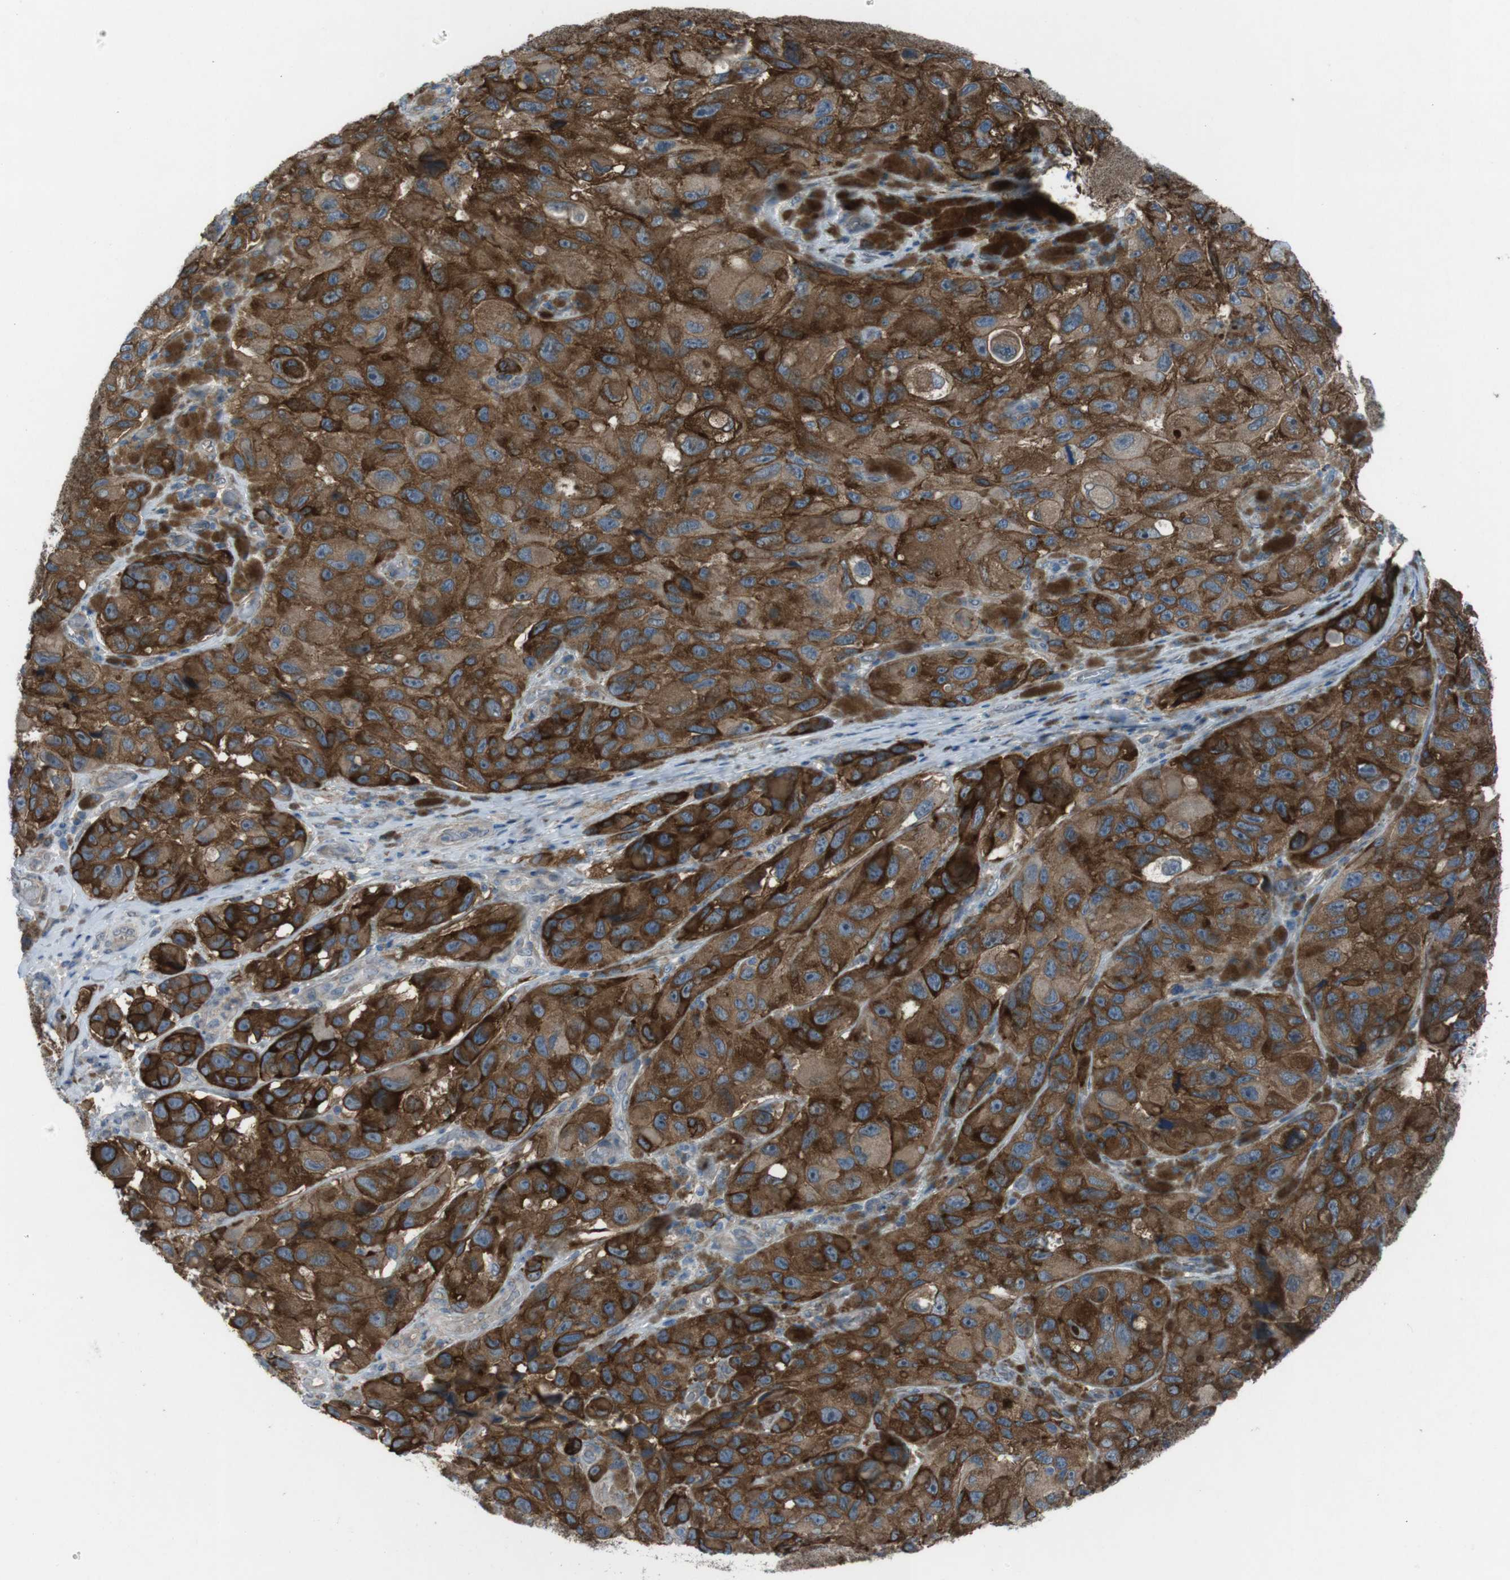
{"staining": {"intensity": "strong", "quantity": ">75%", "location": "cytoplasmic/membranous"}, "tissue": "melanoma", "cell_type": "Tumor cells", "image_type": "cancer", "snomed": [{"axis": "morphology", "description": "Malignant melanoma, NOS"}, {"axis": "topography", "description": "Skin"}], "caption": "Human melanoma stained with a protein marker exhibits strong staining in tumor cells.", "gene": "ANK2", "patient": {"sex": "female", "age": 73}}